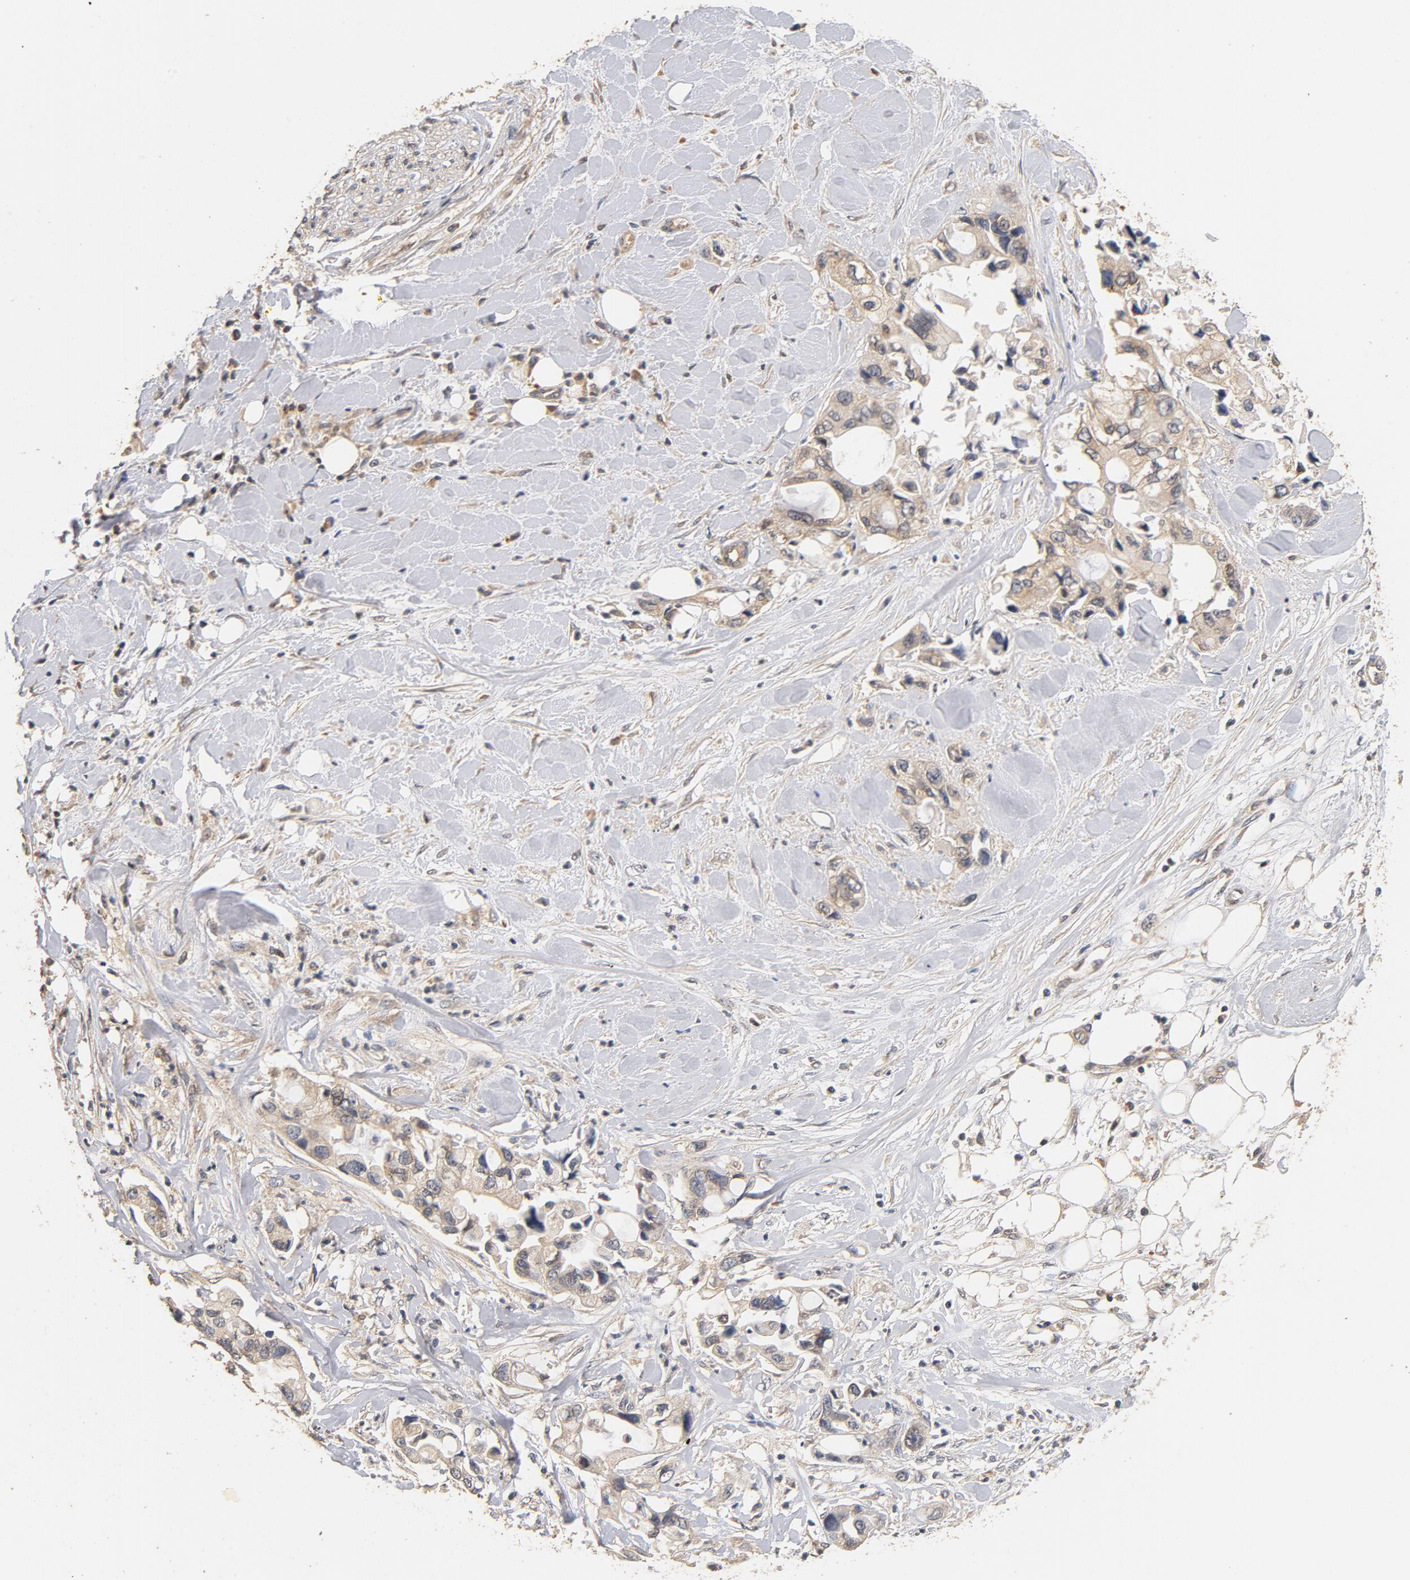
{"staining": {"intensity": "weak", "quantity": ">75%", "location": "cytoplasmic/membranous"}, "tissue": "pancreatic cancer", "cell_type": "Tumor cells", "image_type": "cancer", "snomed": [{"axis": "morphology", "description": "Adenocarcinoma, NOS"}, {"axis": "topography", "description": "Pancreas"}], "caption": "This micrograph displays immunohistochemistry (IHC) staining of pancreatic cancer (adenocarcinoma), with low weak cytoplasmic/membranous staining in about >75% of tumor cells.", "gene": "DDX6", "patient": {"sex": "male", "age": 70}}